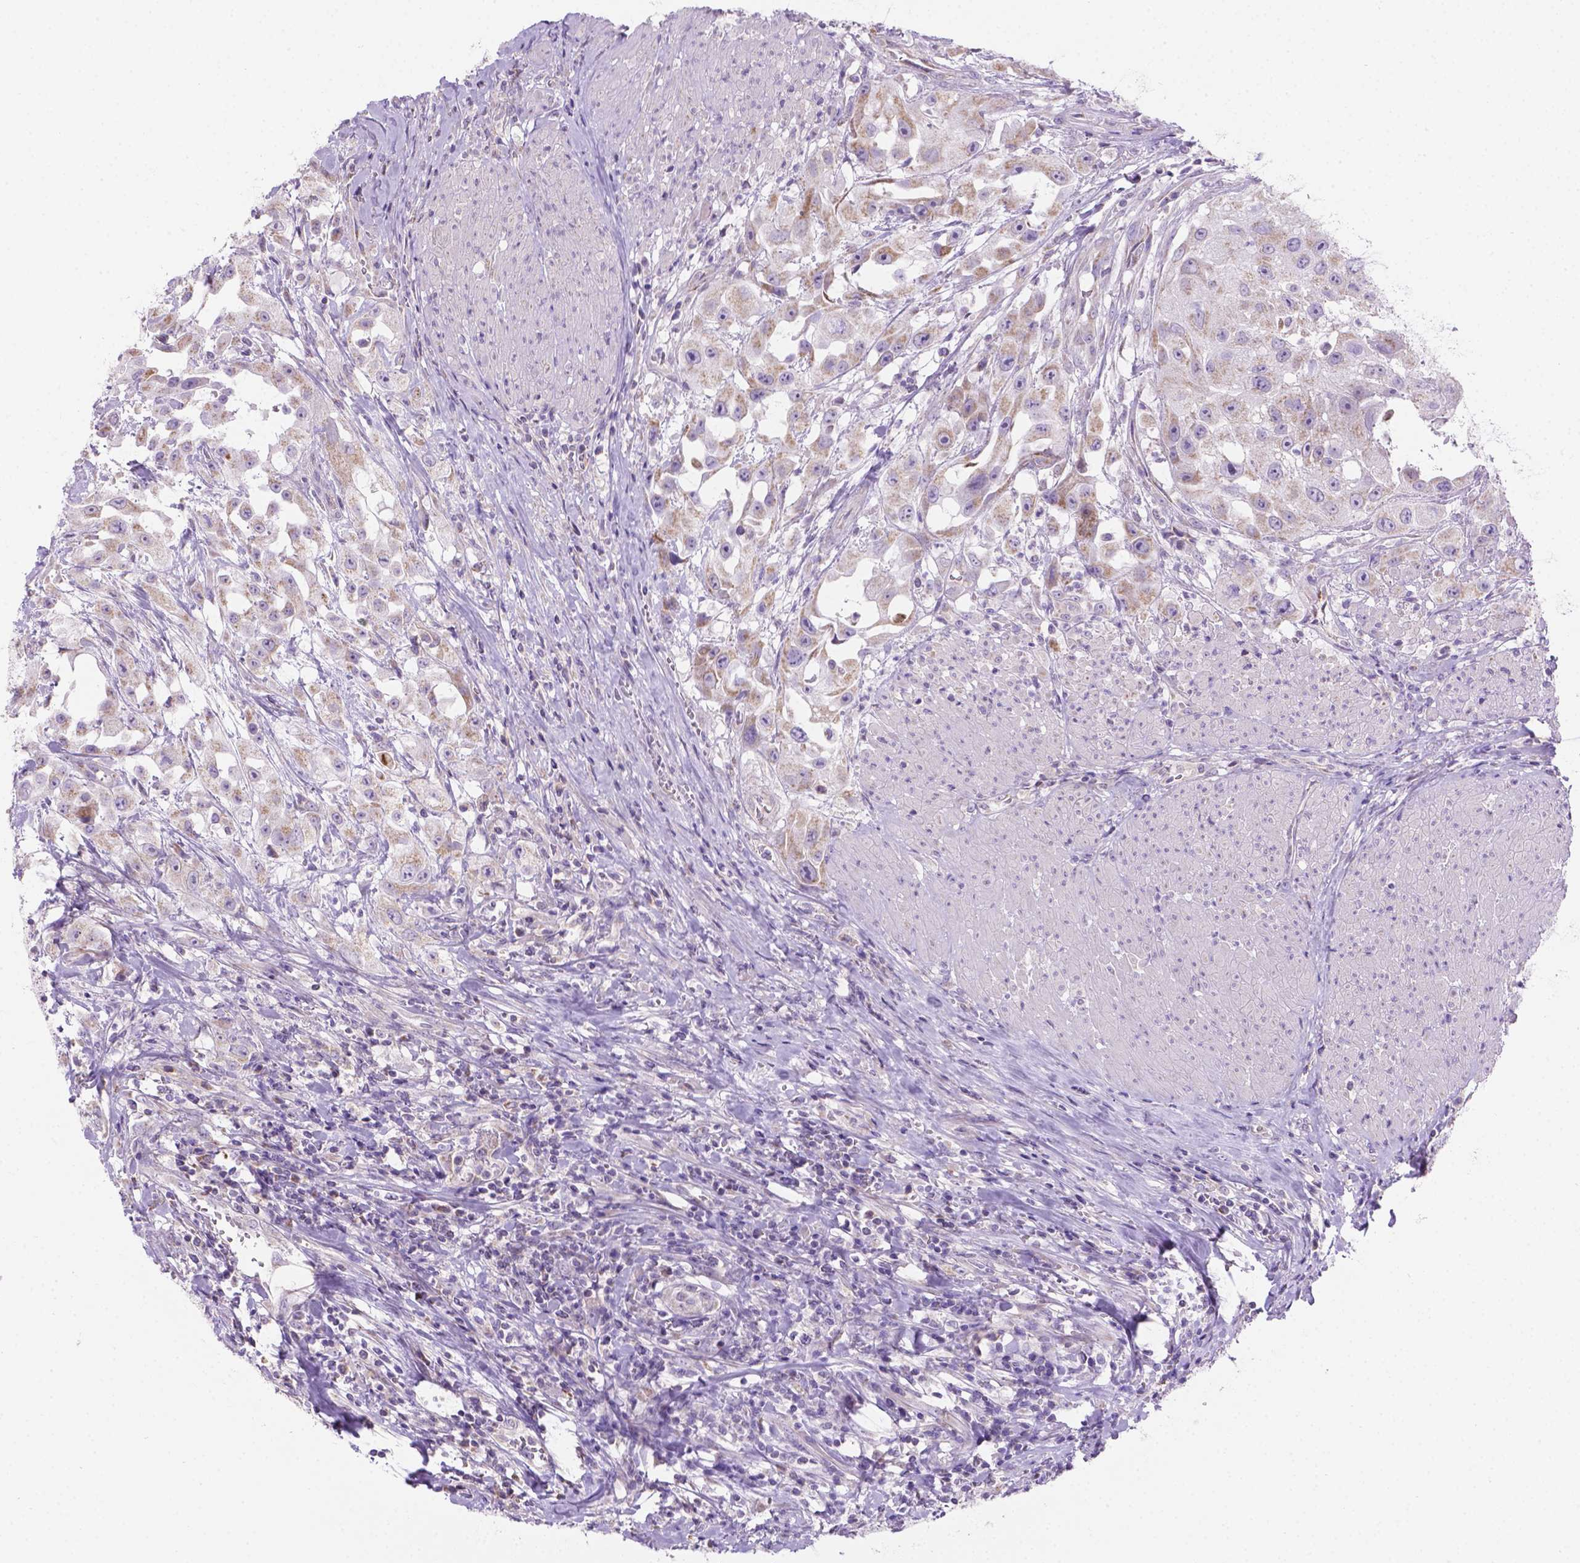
{"staining": {"intensity": "weak", "quantity": "25%-75%", "location": "cytoplasmic/membranous"}, "tissue": "urothelial cancer", "cell_type": "Tumor cells", "image_type": "cancer", "snomed": [{"axis": "morphology", "description": "Urothelial carcinoma, High grade"}, {"axis": "topography", "description": "Urinary bladder"}], "caption": "Urothelial cancer stained for a protein reveals weak cytoplasmic/membranous positivity in tumor cells.", "gene": "CSPG5", "patient": {"sex": "male", "age": 79}}